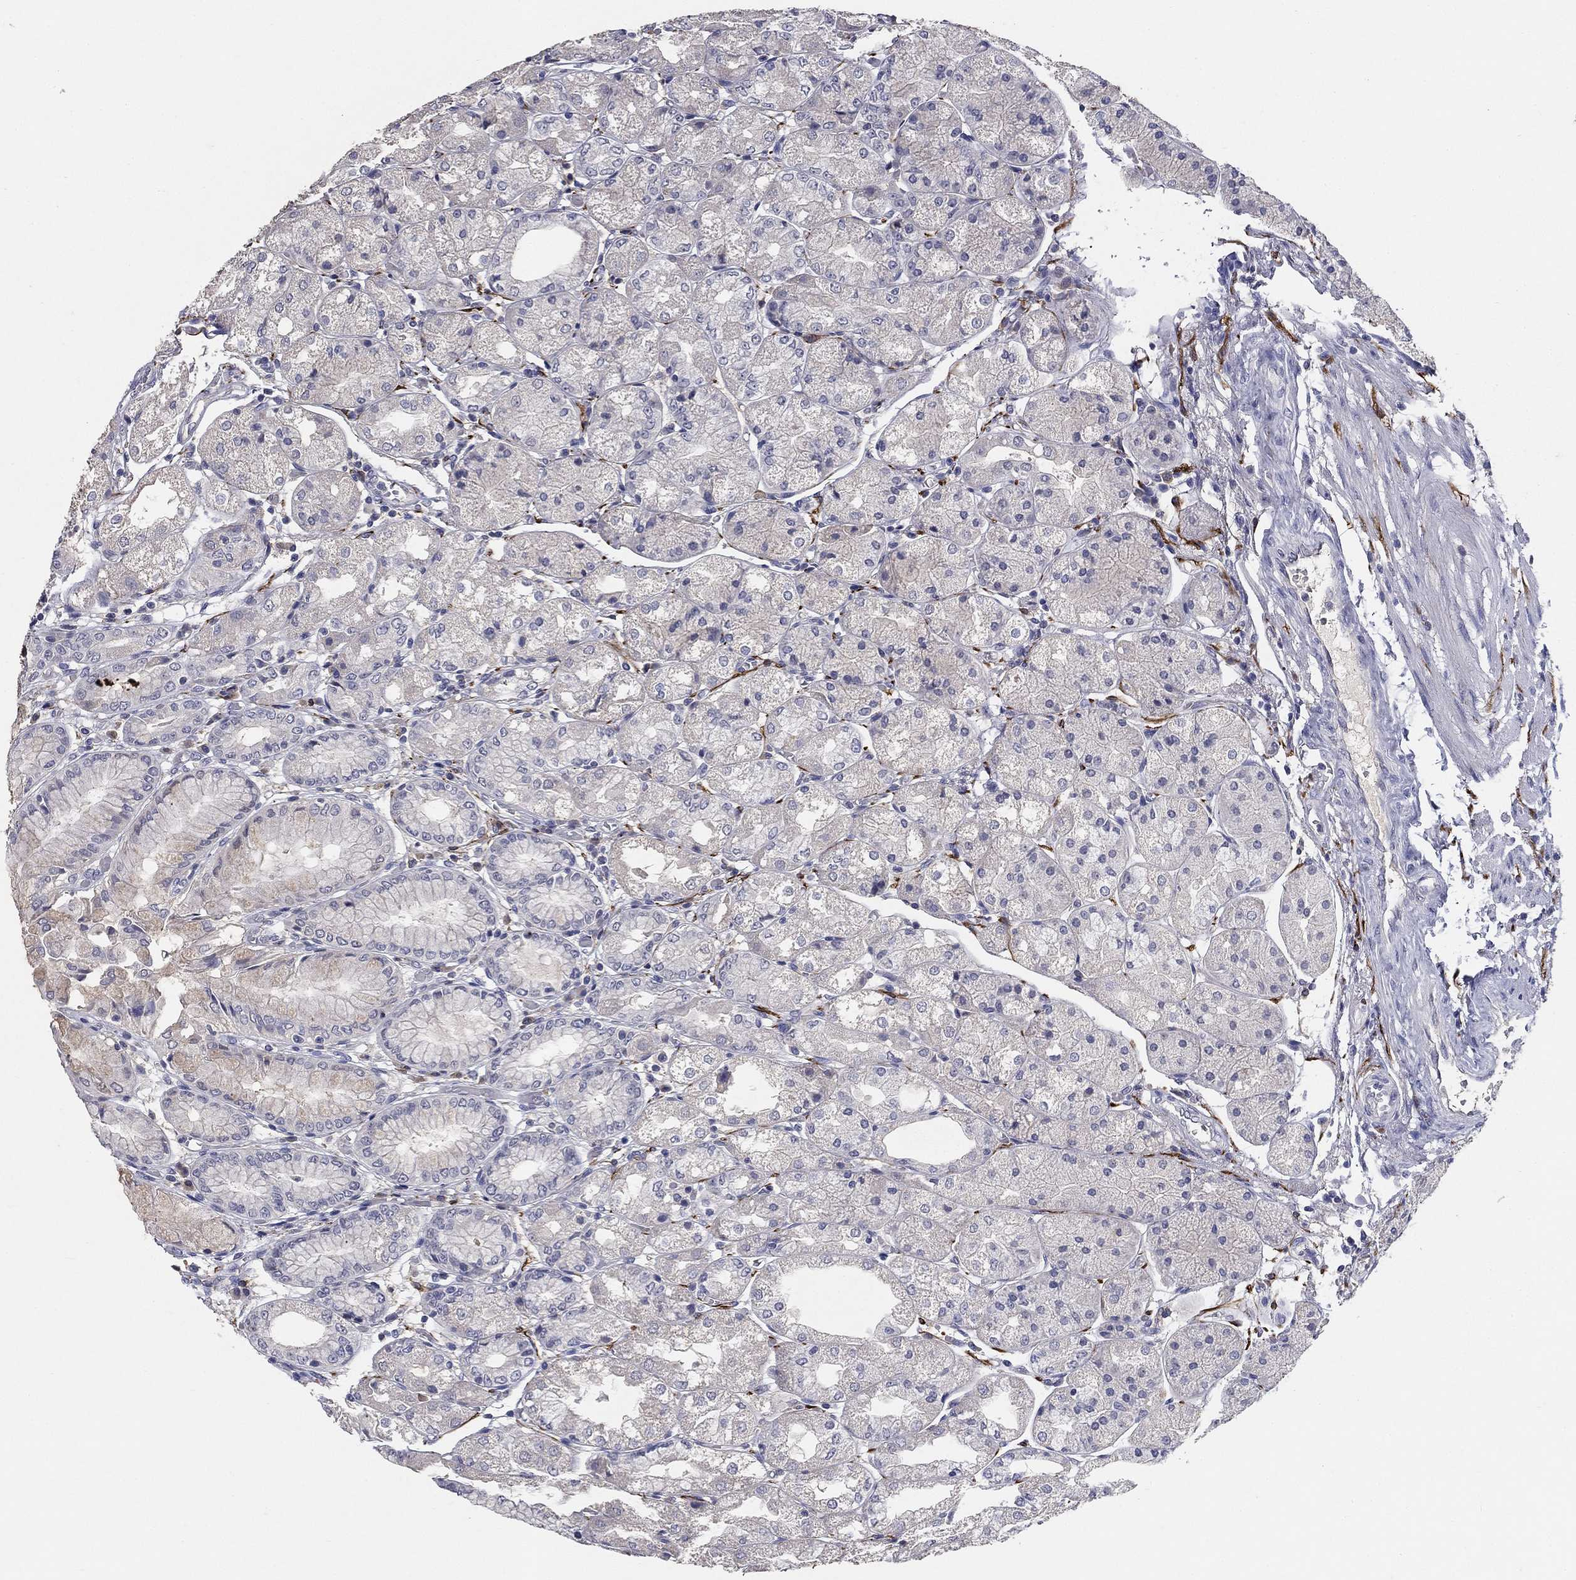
{"staining": {"intensity": "negative", "quantity": "none", "location": "none"}, "tissue": "stomach", "cell_type": "Glandular cells", "image_type": "normal", "snomed": [{"axis": "morphology", "description": "Normal tissue, NOS"}, {"axis": "topography", "description": "Stomach, upper"}], "caption": "Glandular cells show no significant staining in unremarkable stomach.", "gene": "CD274", "patient": {"sex": "male", "age": 72}}